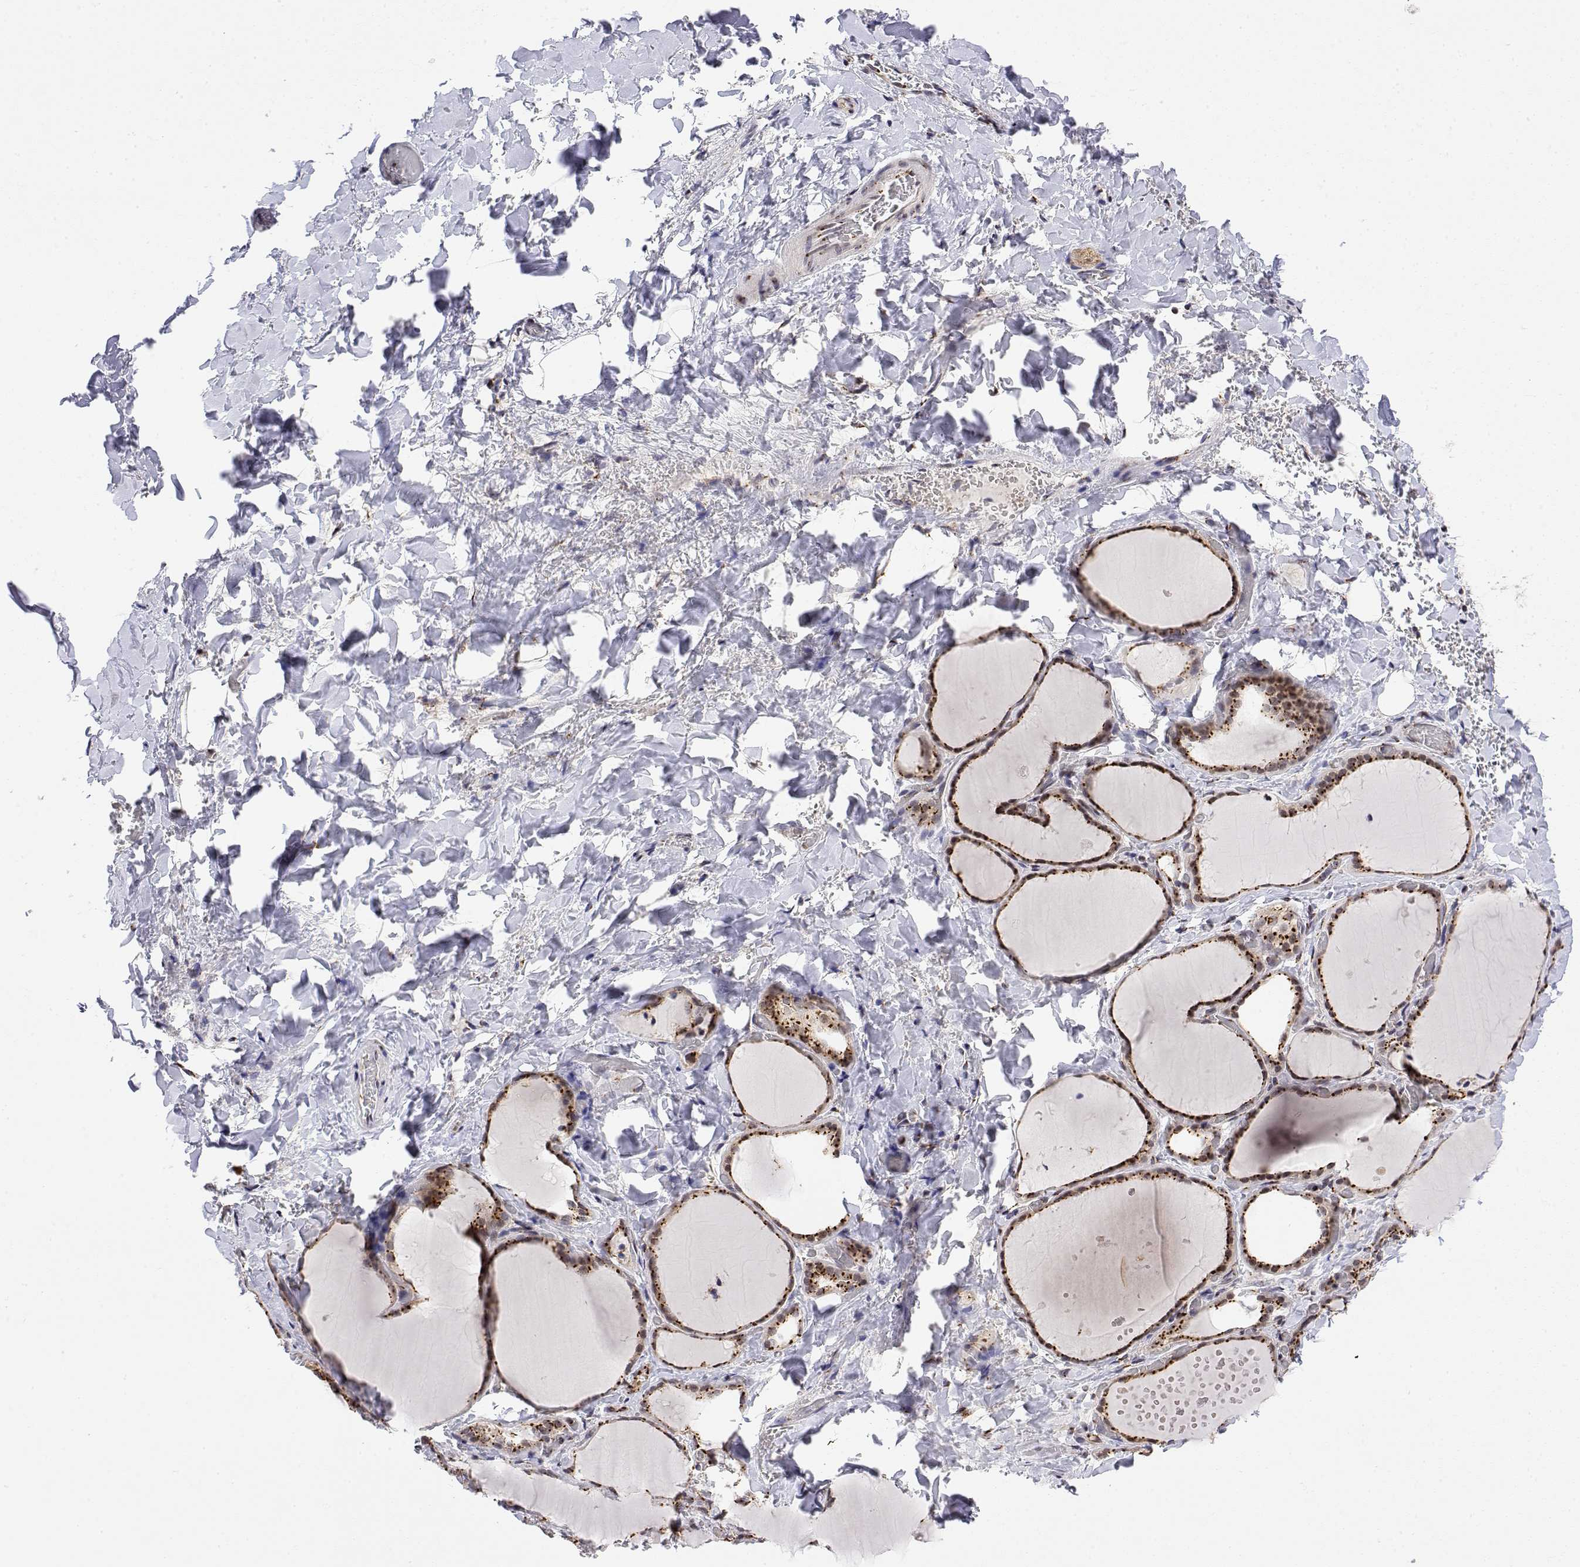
{"staining": {"intensity": "strong", "quantity": ">75%", "location": "cytoplasmic/membranous"}, "tissue": "thyroid gland", "cell_type": "Glandular cells", "image_type": "normal", "snomed": [{"axis": "morphology", "description": "Normal tissue, NOS"}, {"axis": "topography", "description": "Thyroid gland"}], "caption": "Immunohistochemical staining of benign thyroid gland demonstrates high levels of strong cytoplasmic/membranous positivity in about >75% of glandular cells.", "gene": "YIPF3", "patient": {"sex": "female", "age": 36}}